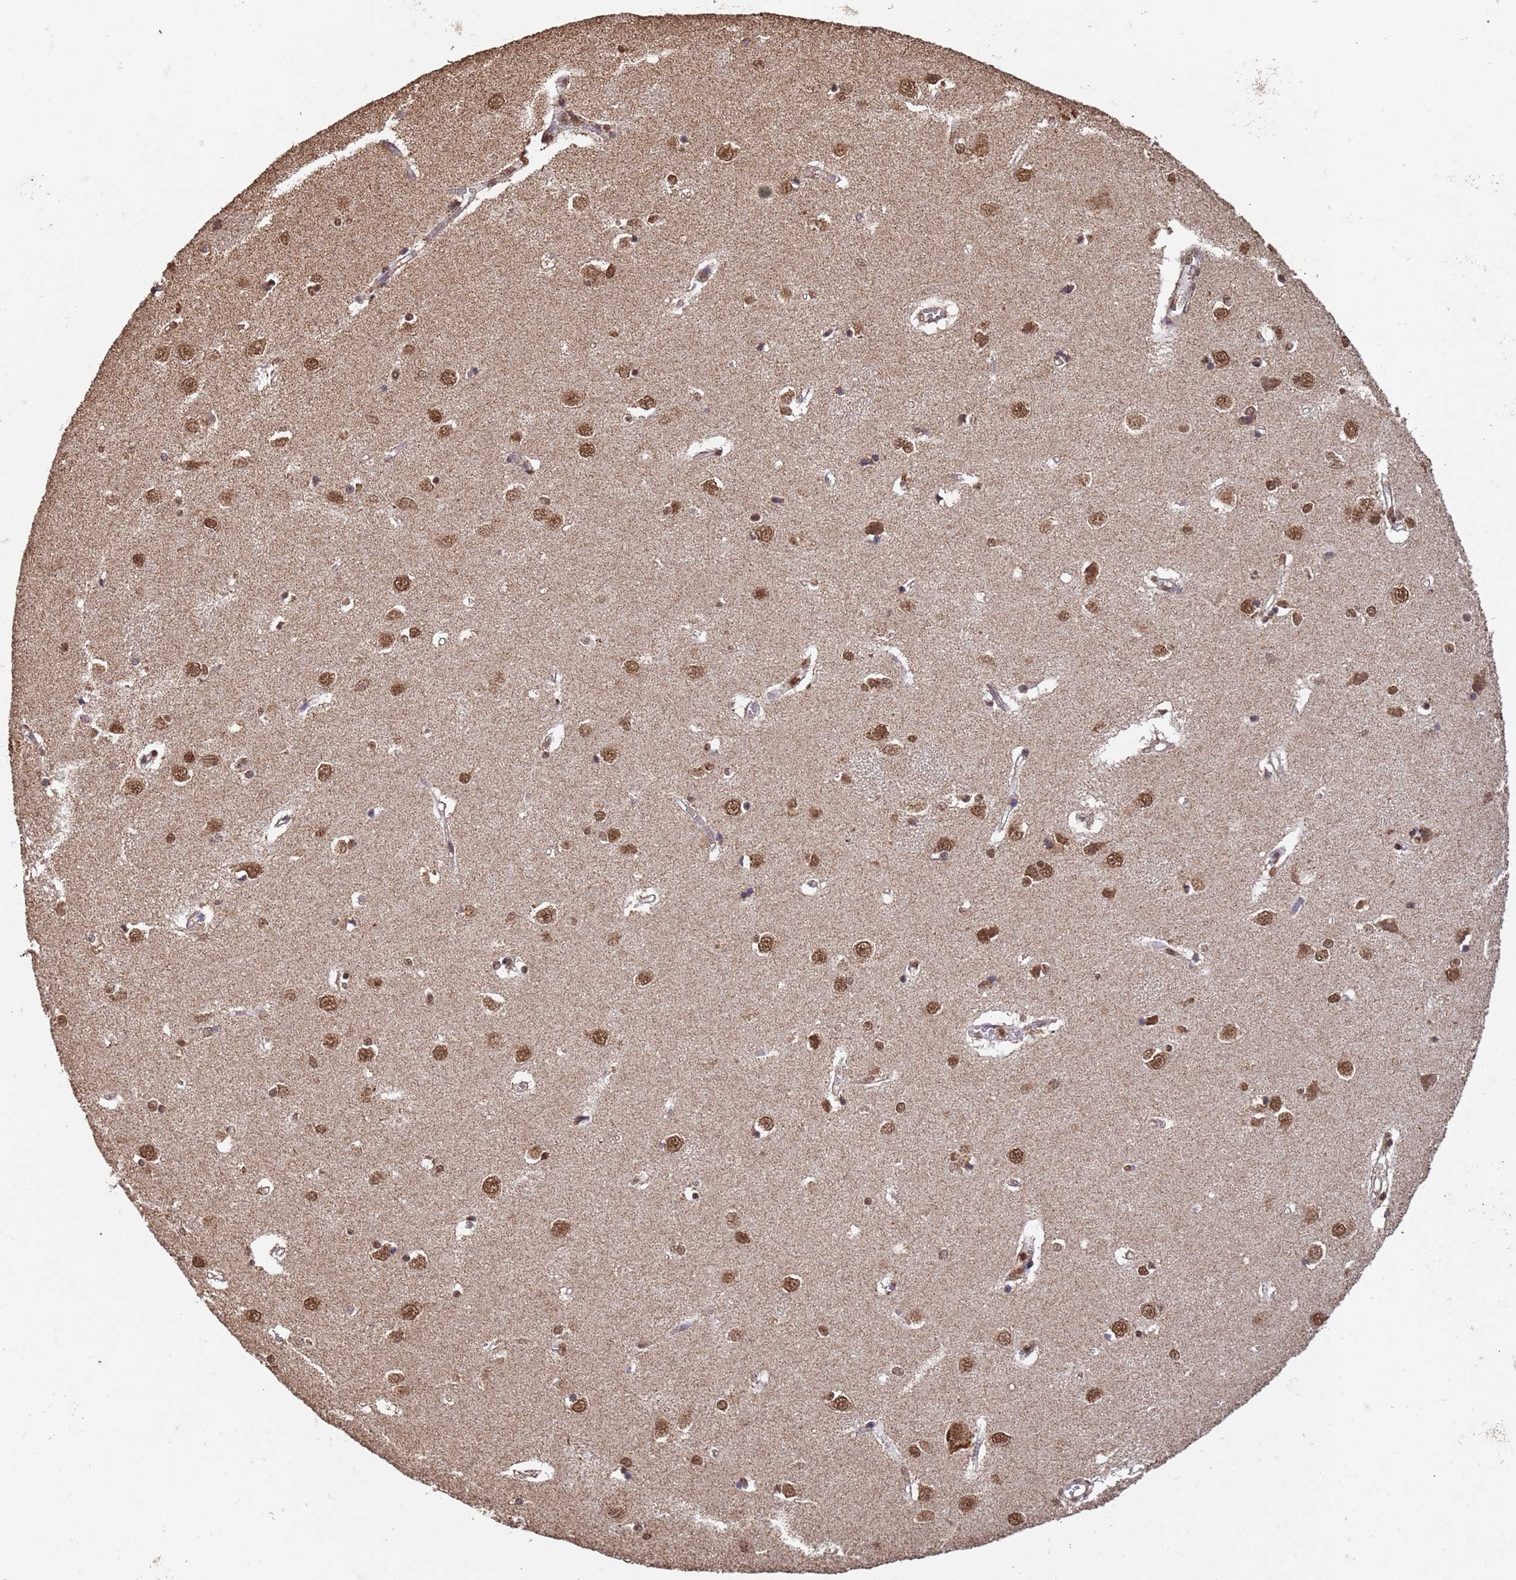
{"staining": {"intensity": "moderate", "quantity": ">75%", "location": "nuclear"}, "tissue": "caudate", "cell_type": "Glial cells", "image_type": "normal", "snomed": [{"axis": "morphology", "description": "Normal tissue, NOS"}, {"axis": "topography", "description": "Lateral ventricle wall"}], "caption": "IHC micrograph of unremarkable human caudate stained for a protein (brown), which exhibits medium levels of moderate nuclear staining in approximately >75% of glial cells.", "gene": "HDAC10", "patient": {"sex": "male", "age": 37}}